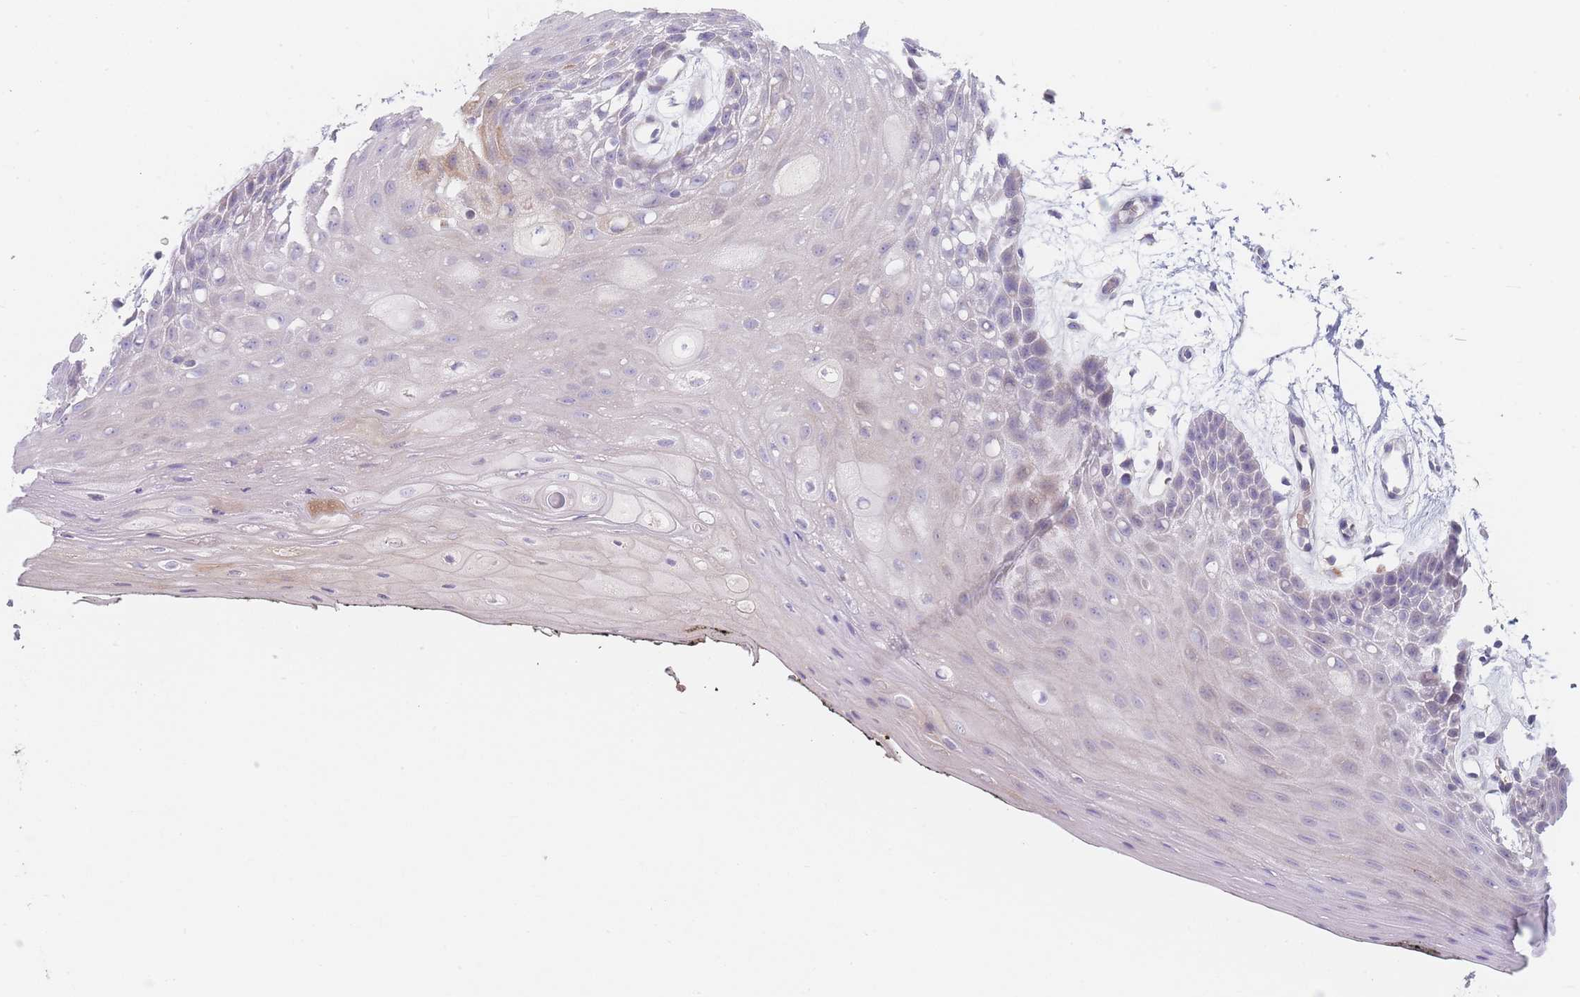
{"staining": {"intensity": "weak", "quantity": "<25%", "location": "cytoplasmic/membranous"}, "tissue": "oral mucosa", "cell_type": "Squamous epithelial cells", "image_type": "normal", "snomed": [{"axis": "morphology", "description": "Normal tissue, NOS"}, {"axis": "topography", "description": "Oral tissue"}, {"axis": "topography", "description": "Tounge, NOS"}], "caption": "The IHC photomicrograph has no significant positivity in squamous epithelial cells of oral mucosa.", "gene": "SMPD4", "patient": {"sex": "female", "age": 59}}